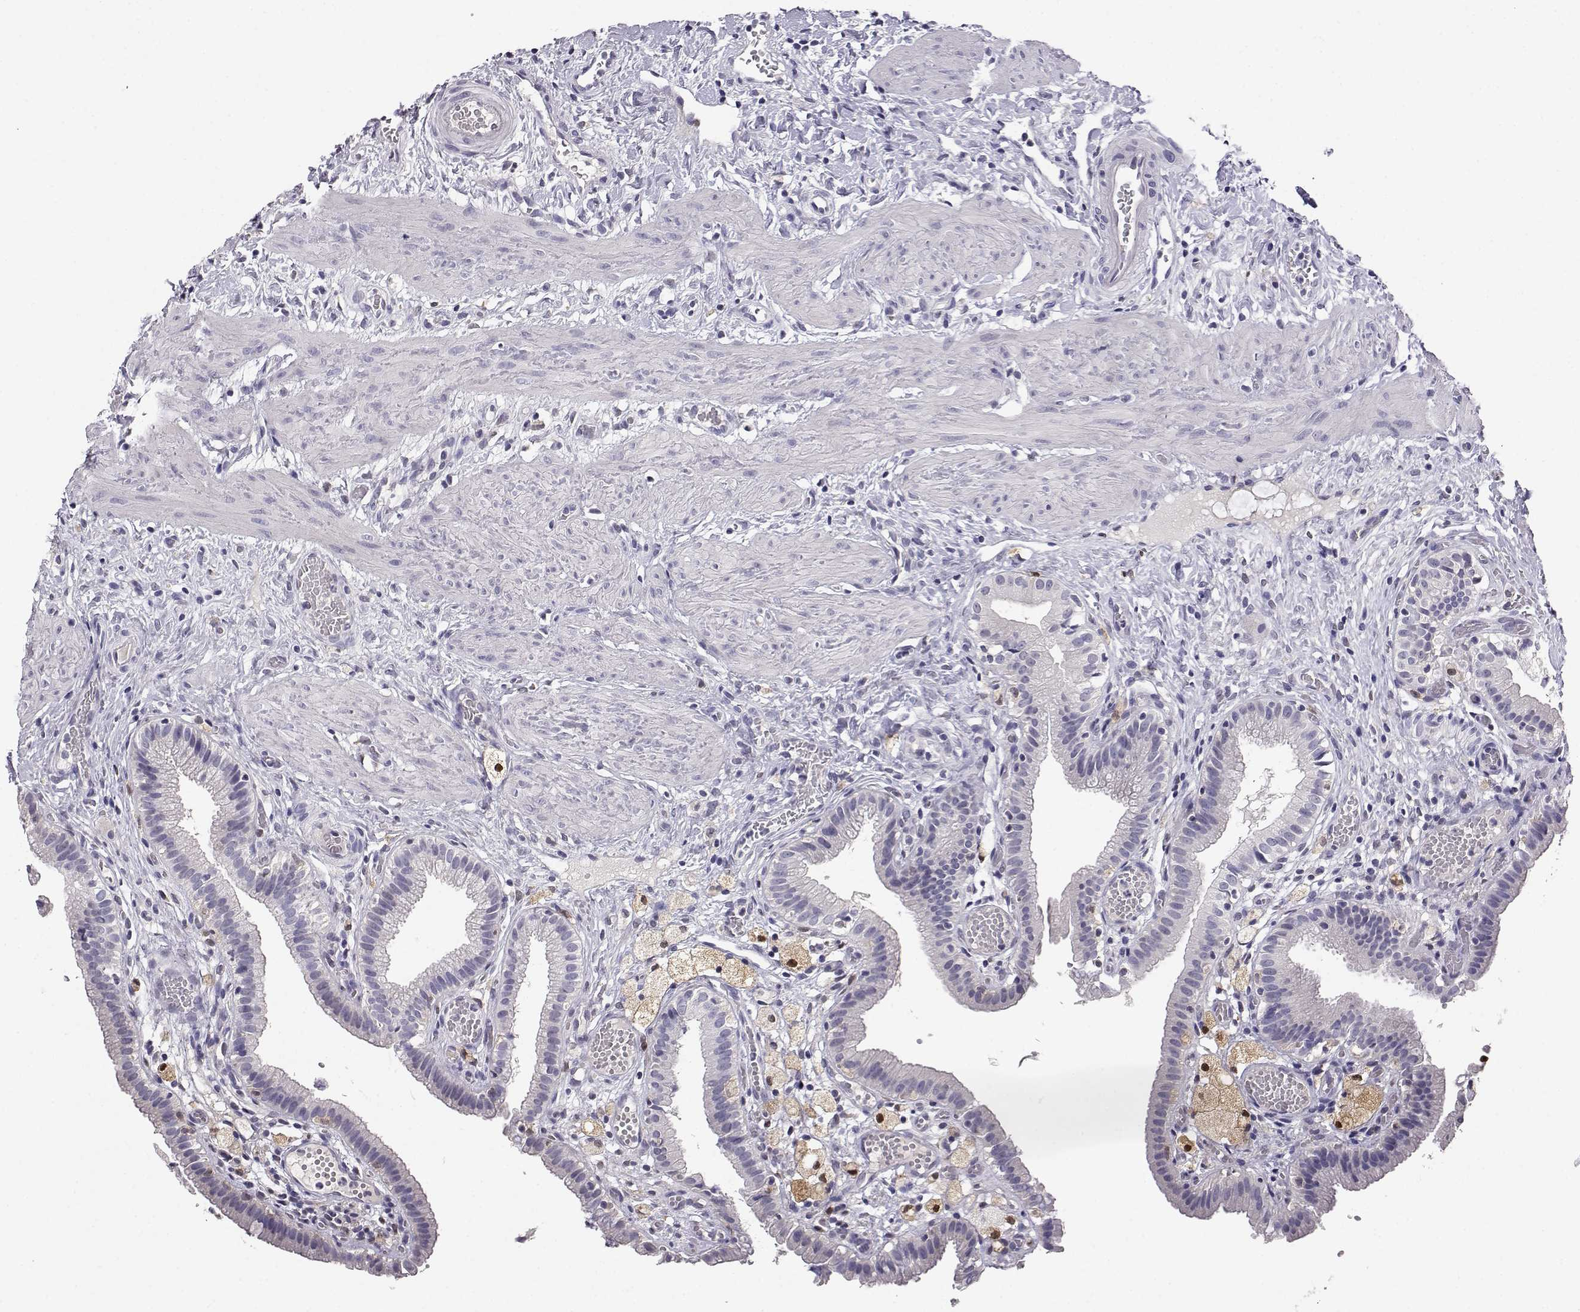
{"staining": {"intensity": "negative", "quantity": "none", "location": "none"}, "tissue": "gallbladder", "cell_type": "Glandular cells", "image_type": "normal", "snomed": [{"axis": "morphology", "description": "Normal tissue, NOS"}, {"axis": "topography", "description": "Gallbladder"}], "caption": "Glandular cells show no significant positivity in normal gallbladder. (Brightfield microscopy of DAB (3,3'-diaminobenzidine) IHC at high magnification).", "gene": "AKR1B1", "patient": {"sex": "female", "age": 24}}